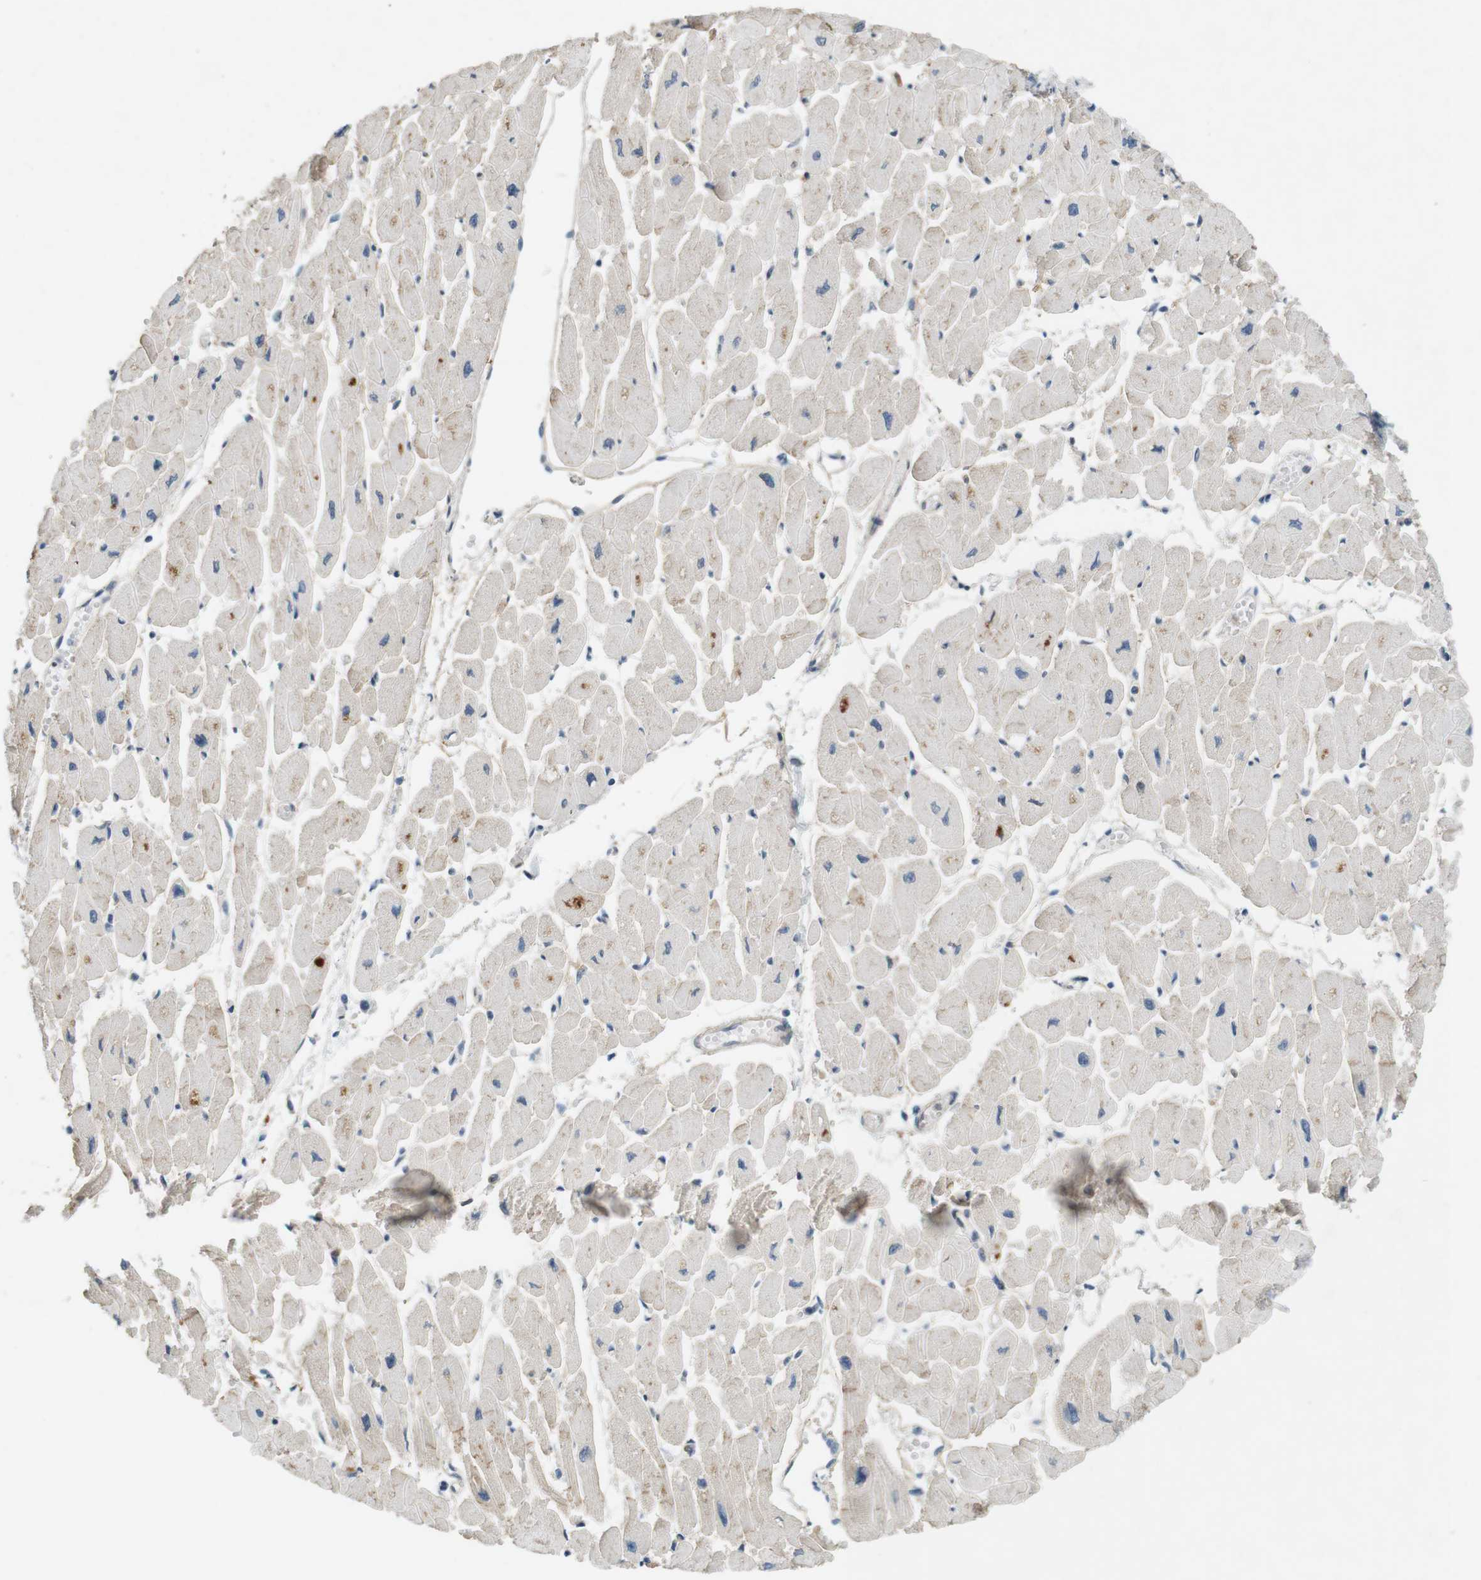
{"staining": {"intensity": "moderate", "quantity": "<25%", "location": "cytoplasmic/membranous"}, "tissue": "heart muscle", "cell_type": "Cardiomyocytes", "image_type": "normal", "snomed": [{"axis": "morphology", "description": "Normal tissue, NOS"}, {"axis": "topography", "description": "Heart"}], "caption": "The histopathology image displays immunohistochemical staining of unremarkable heart muscle. There is moderate cytoplasmic/membranous expression is appreciated in about <25% of cardiomyocytes. (DAB (3,3'-diaminobenzidine) IHC with brightfield microscopy, high magnification).", "gene": "CDK14", "patient": {"sex": "female", "age": 54}}